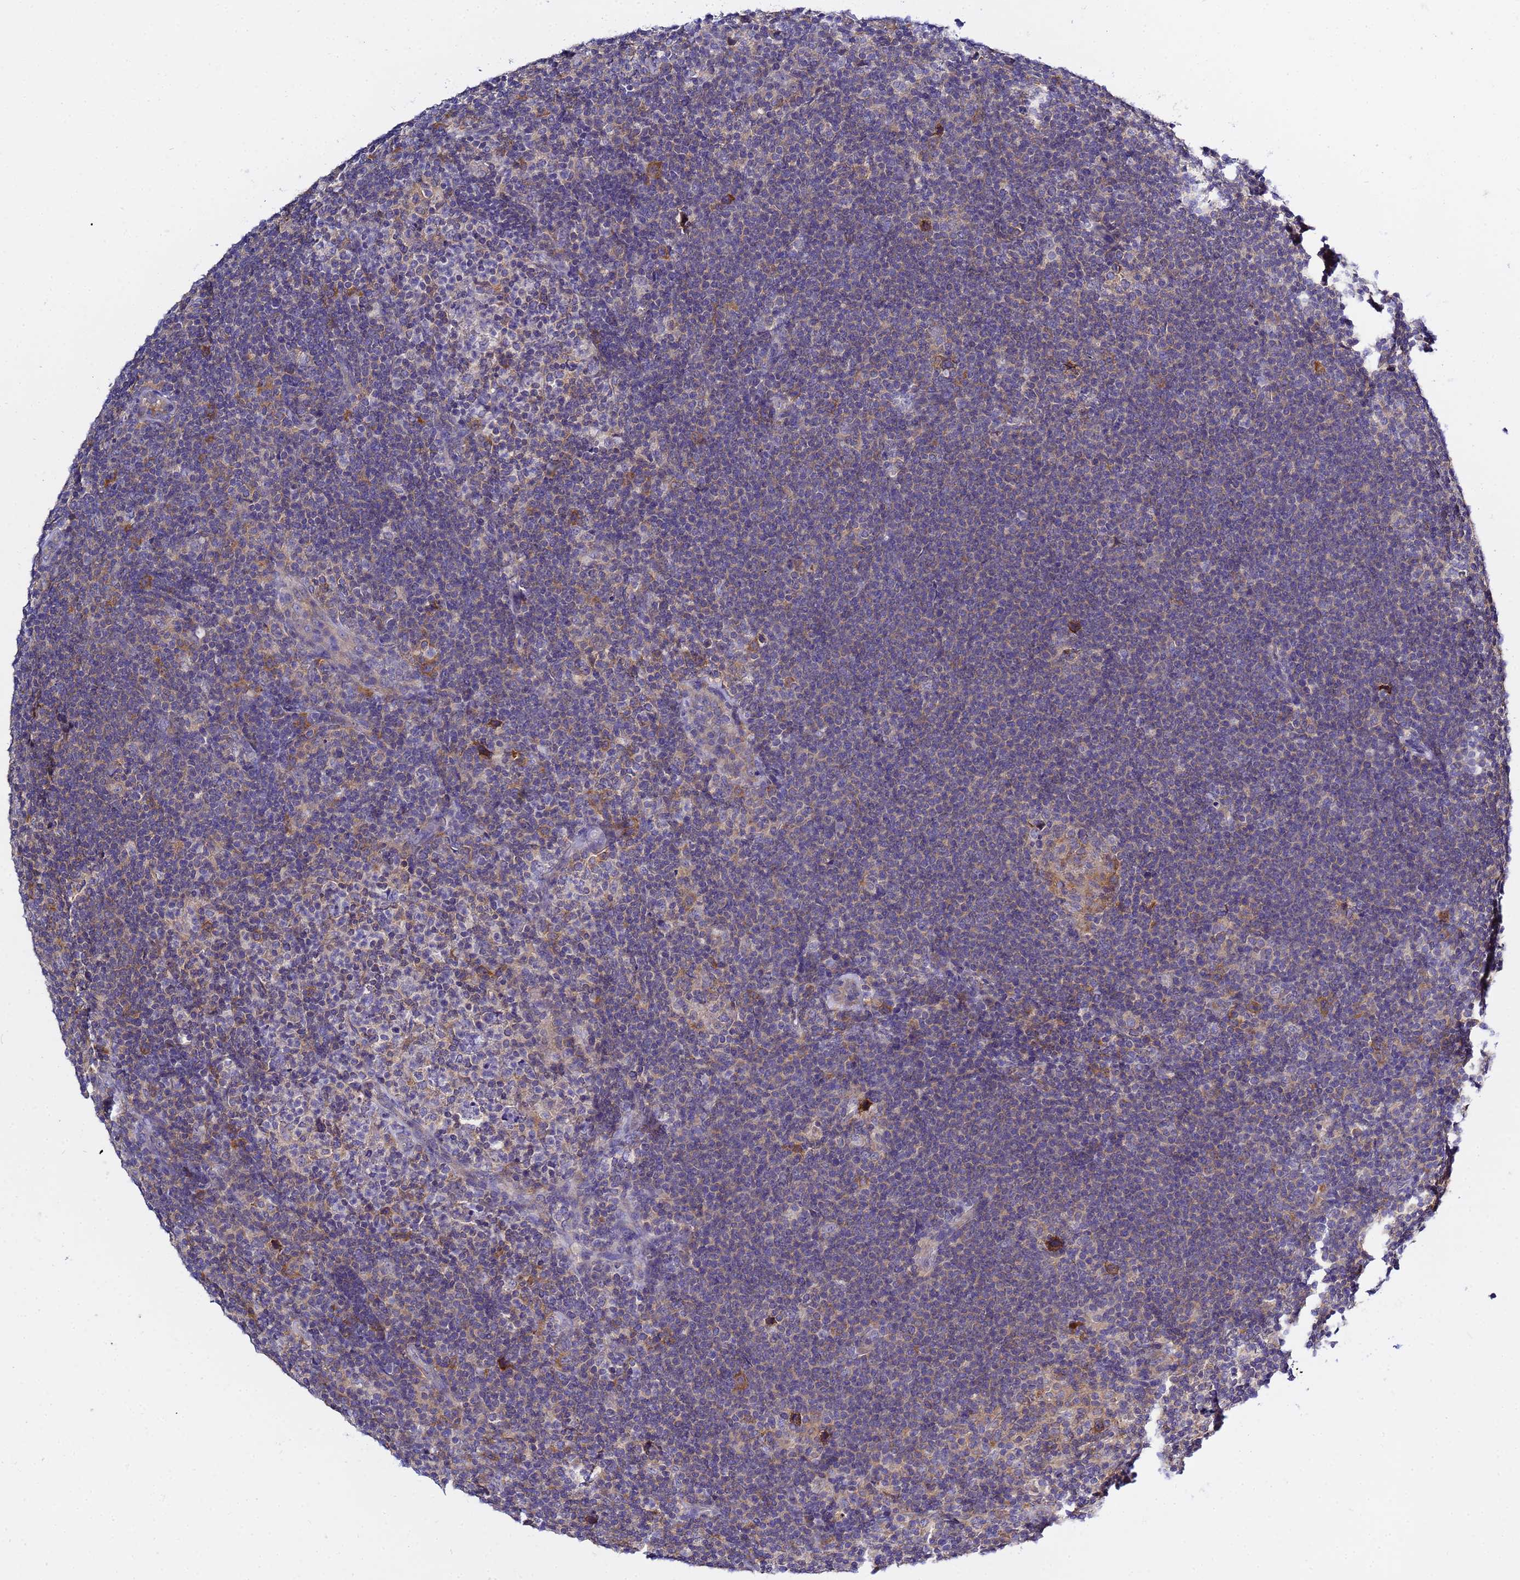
{"staining": {"intensity": "negative", "quantity": "none", "location": "none"}, "tissue": "lymphoma", "cell_type": "Tumor cells", "image_type": "cancer", "snomed": [{"axis": "morphology", "description": "Hodgkin's disease, NOS"}, {"axis": "topography", "description": "Lymph node"}], "caption": "Immunohistochemistry (IHC) of lymphoma reveals no expression in tumor cells.", "gene": "LENG1", "patient": {"sex": "female", "age": 57}}